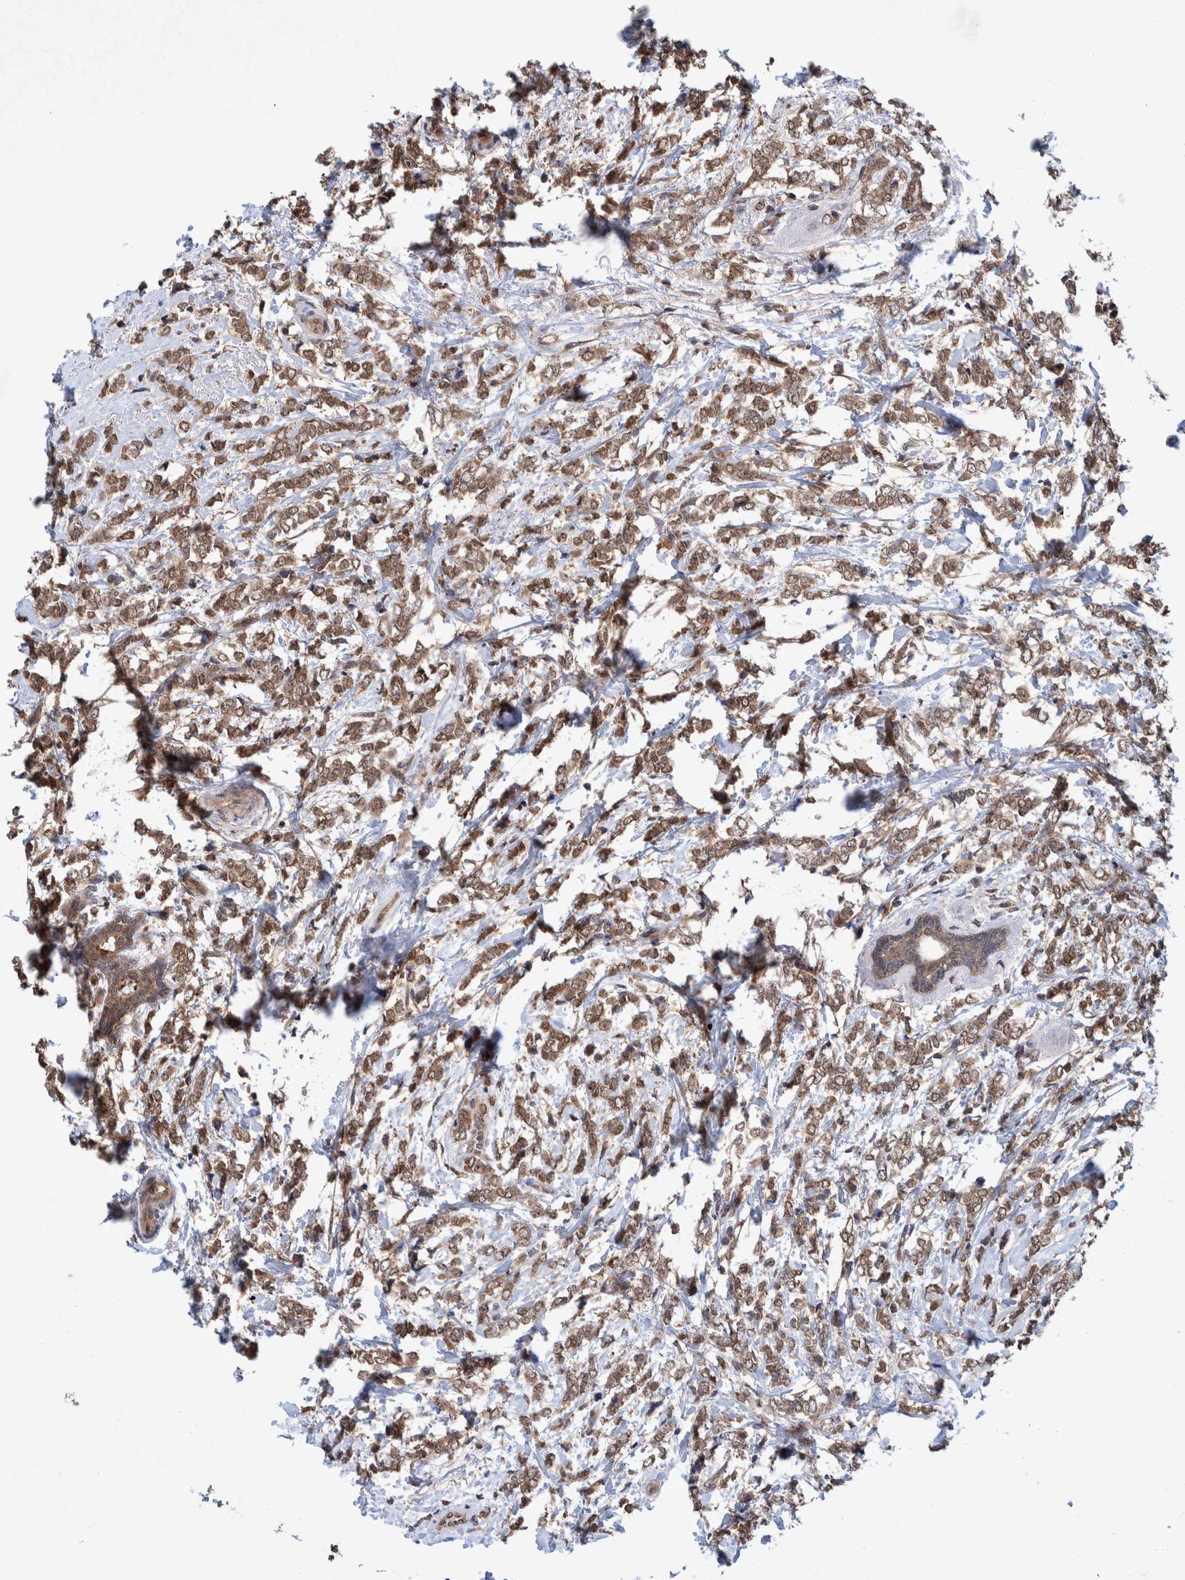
{"staining": {"intensity": "weak", "quantity": ">75%", "location": "cytoplasmic/membranous"}, "tissue": "breast cancer", "cell_type": "Tumor cells", "image_type": "cancer", "snomed": [{"axis": "morphology", "description": "Normal tissue, NOS"}, {"axis": "morphology", "description": "Lobular carcinoma"}, {"axis": "topography", "description": "Breast"}], "caption": "The photomicrograph exhibits immunohistochemical staining of breast cancer. There is weak cytoplasmic/membranous positivity is appreciated in about >75% of tumor cells.", "gene": "PLPBP", "patient": {"sex": "female", "age": 47}}